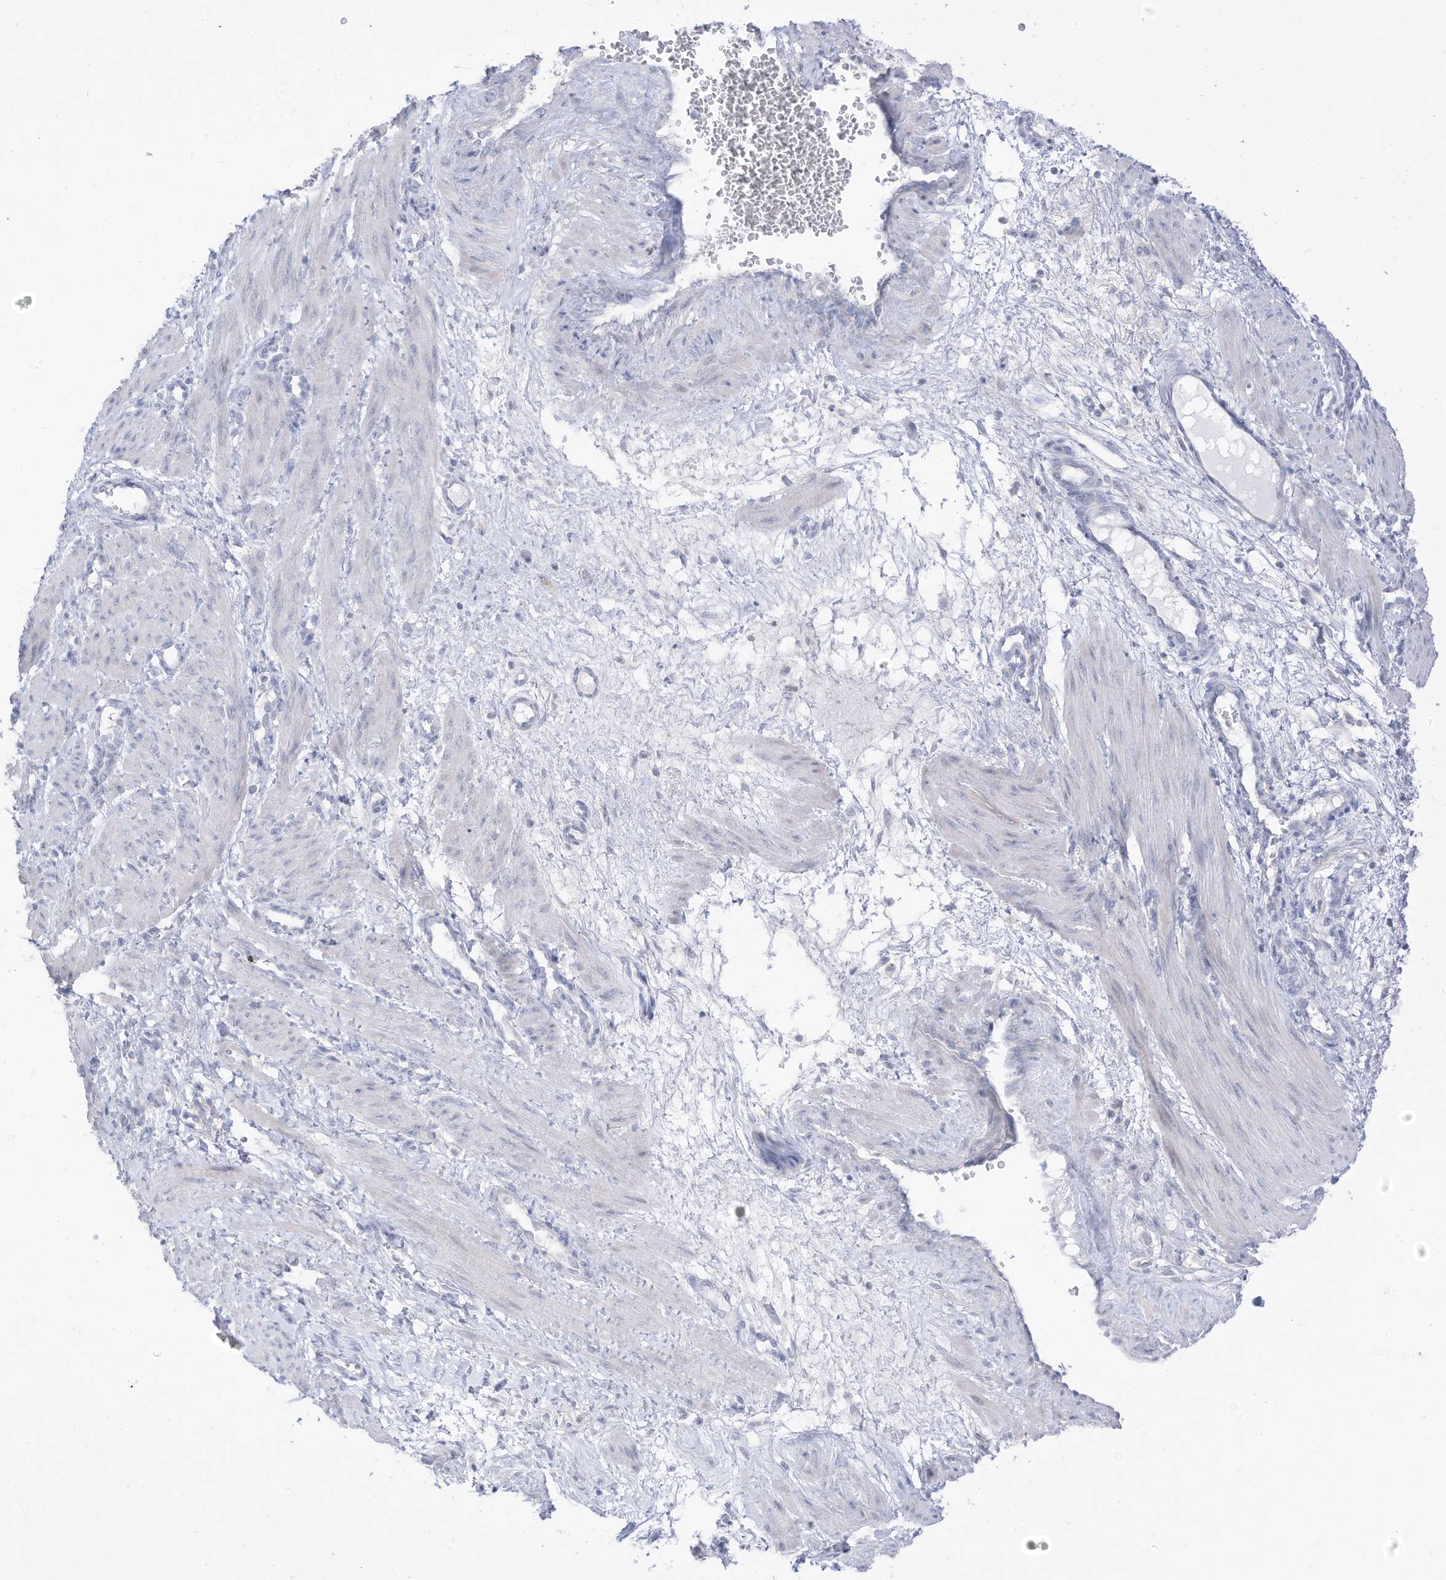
{"staining": {"intensity": "negative", "quantity": "none", "location": "none"}, "tissue": "smooth muscle", "cell_type": "Smooth muscle cells", "image_type": "normal", "snomed": [{"axis": "morphology", "description": "Normal tissue, NOS"}, {"axis": "topography", "description": "Endometrium"}], "caption": "Immunohistochemical staining of unremarkable smooth muscle reveals no significant staining in smooth muscle cells.", "gene": "OGT", "patient": {"sex": "female", "age": 33}}